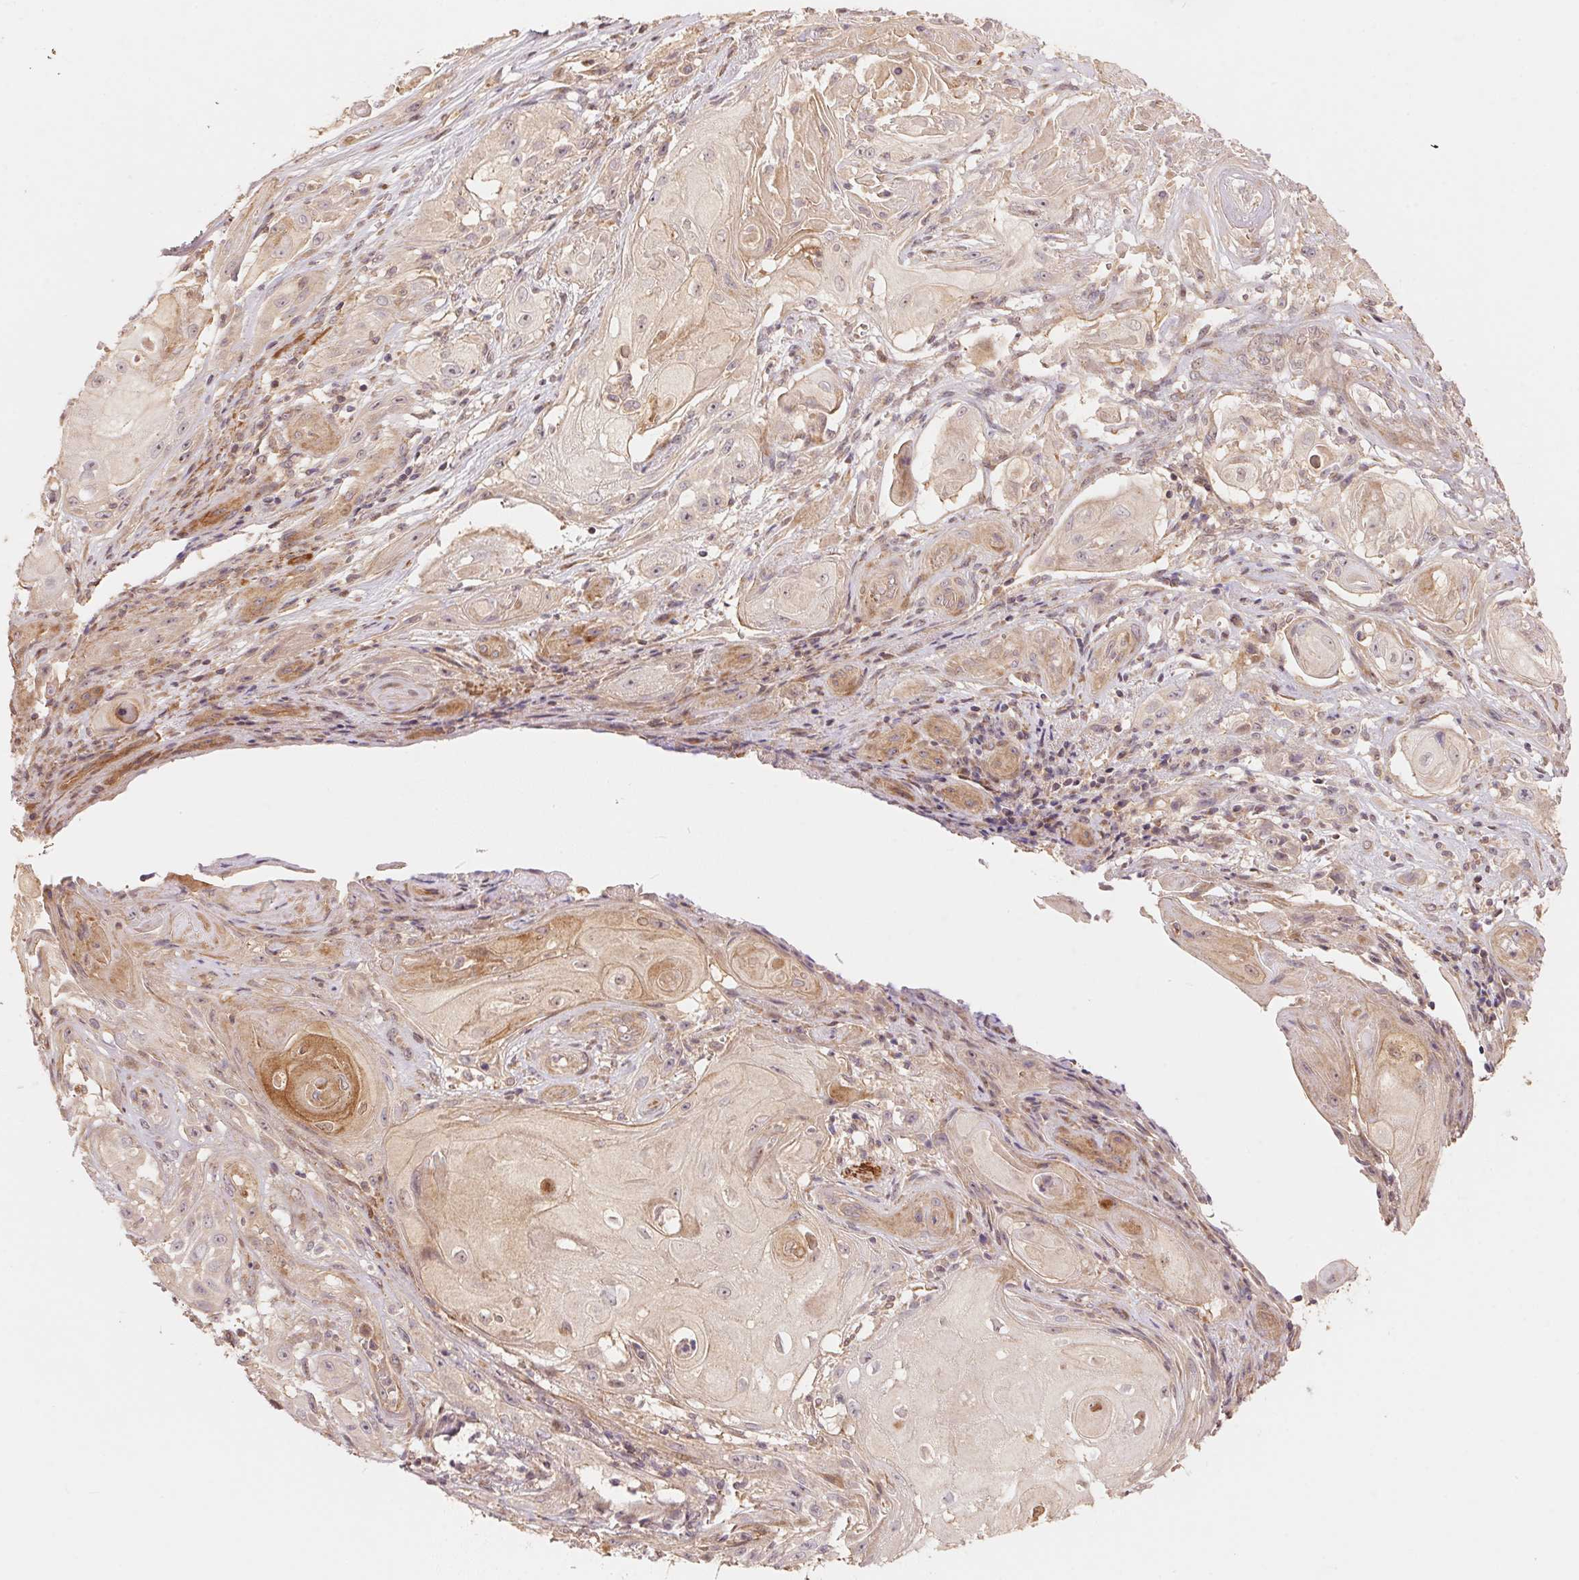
{"staining": {"intensity": "moderate", "quantity": "<25%", "location": "cytoplasmic/membranous"}, "tissue": "skin cancer", "cell_type": "Tumor cells", "image_type": "cancer", "snomed": [{"axis": "morphology", "description": "Squamous cell carcinoma, NOS"}, {"axis": "topography", "description": "Skin"}], "caption": "Skin cancer (squamous cell carcinoma) stained with a protein marker displays moderate staining in tumor cells.", "gene": "TNIP2", "patient": {"sex": "male", "age": 62}}